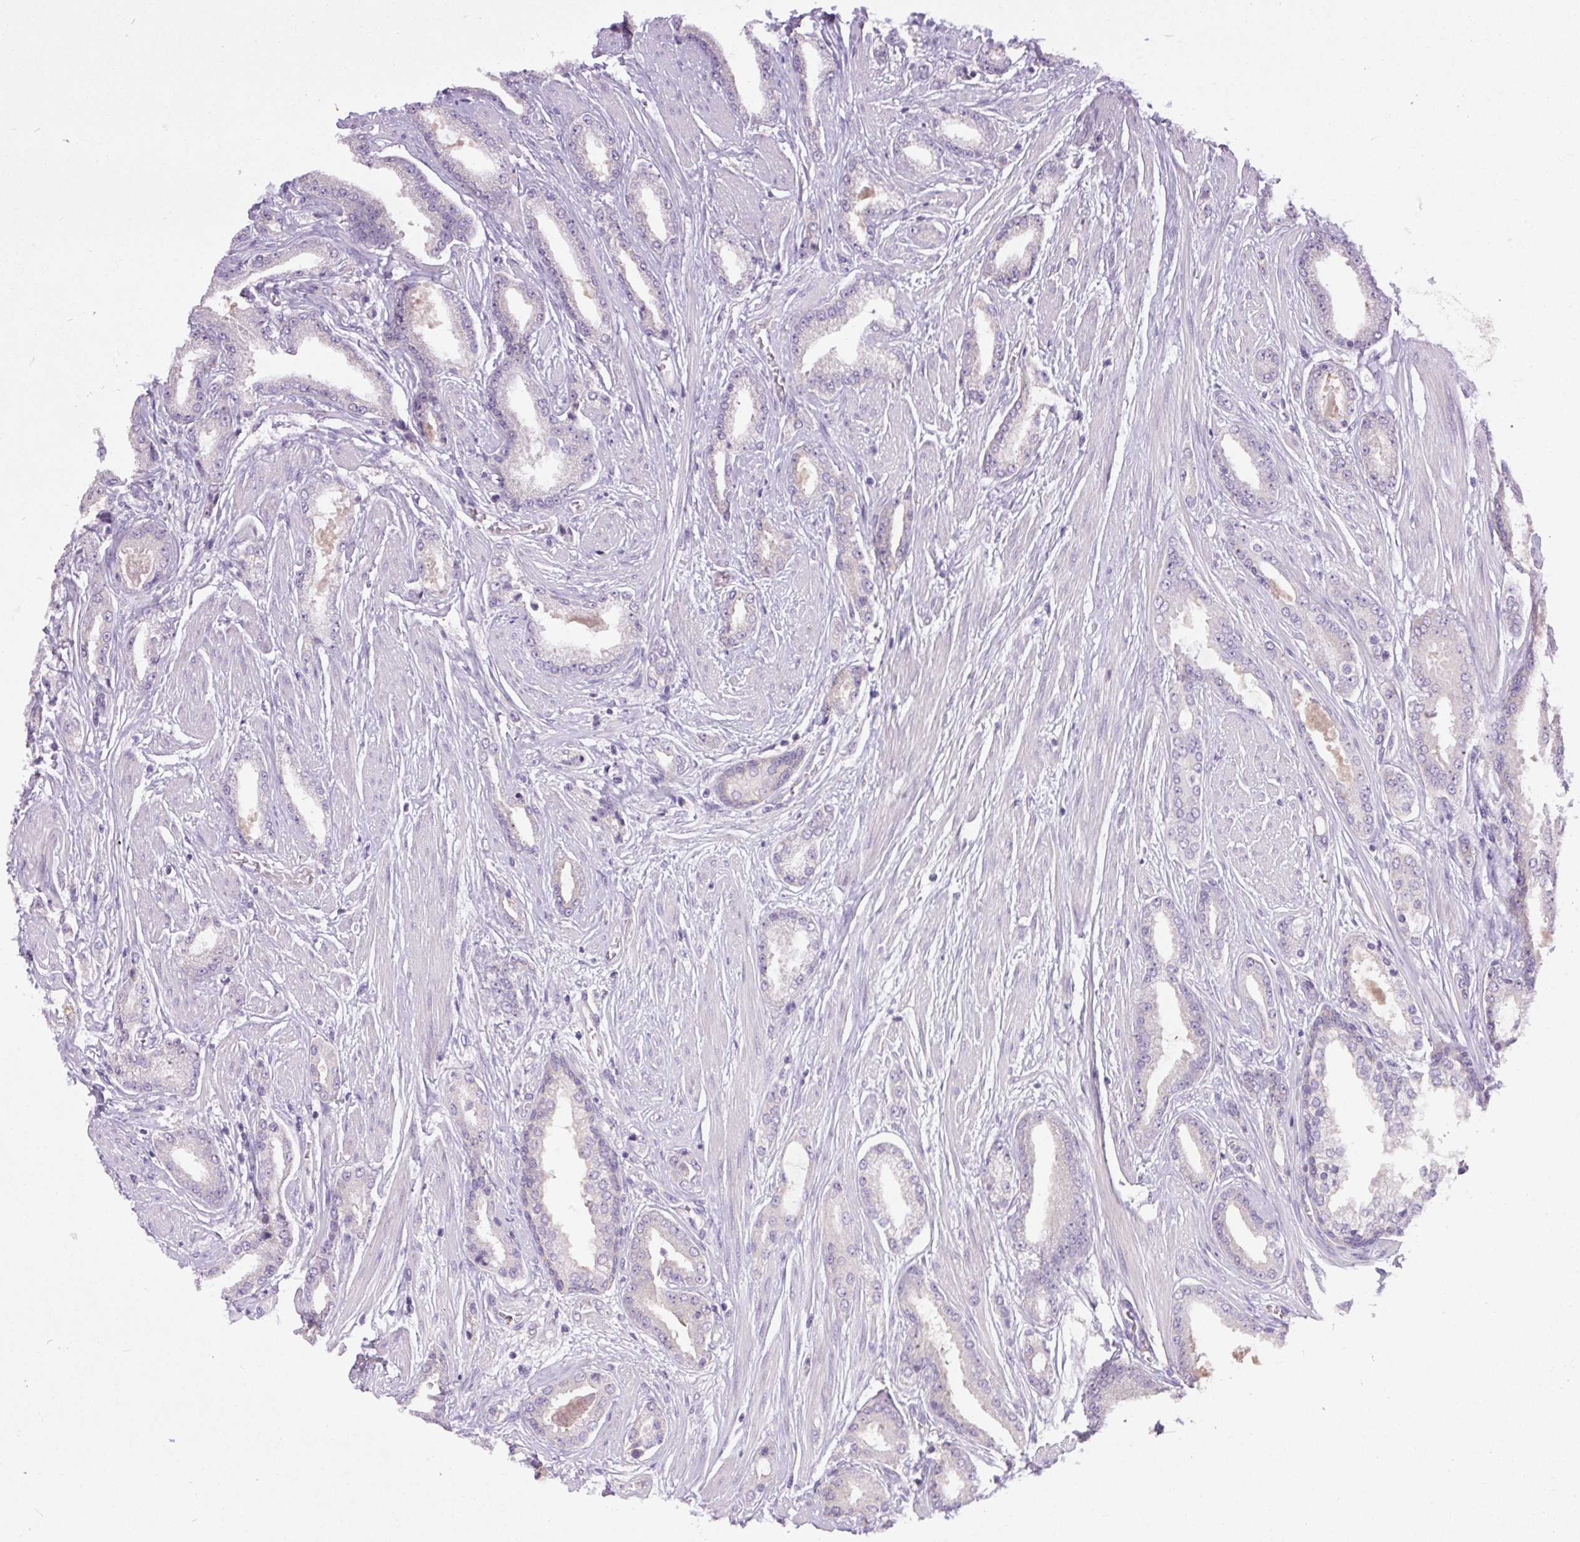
{"staining": {"intensity": "negative", "quantity": "none", "location": "none"}, "tissue": "prostate cancer", "cell_type": "Tumor cells", "image_type": "cancer", "snomed": [{"axis": "morphology", "description": "Adenocarcinoma, Low grade"}, {"axis": "topography", "description": "Prostate"}], "caption": "DAB (3,3'-diaminobenzidine) immunohistochemical staining of human low-grade adenocarcinoma (prostate) exhibits no significant positivity in tumor cells.", "gene": "MINK1", "patient": {"sex": "male", "age": 42}}